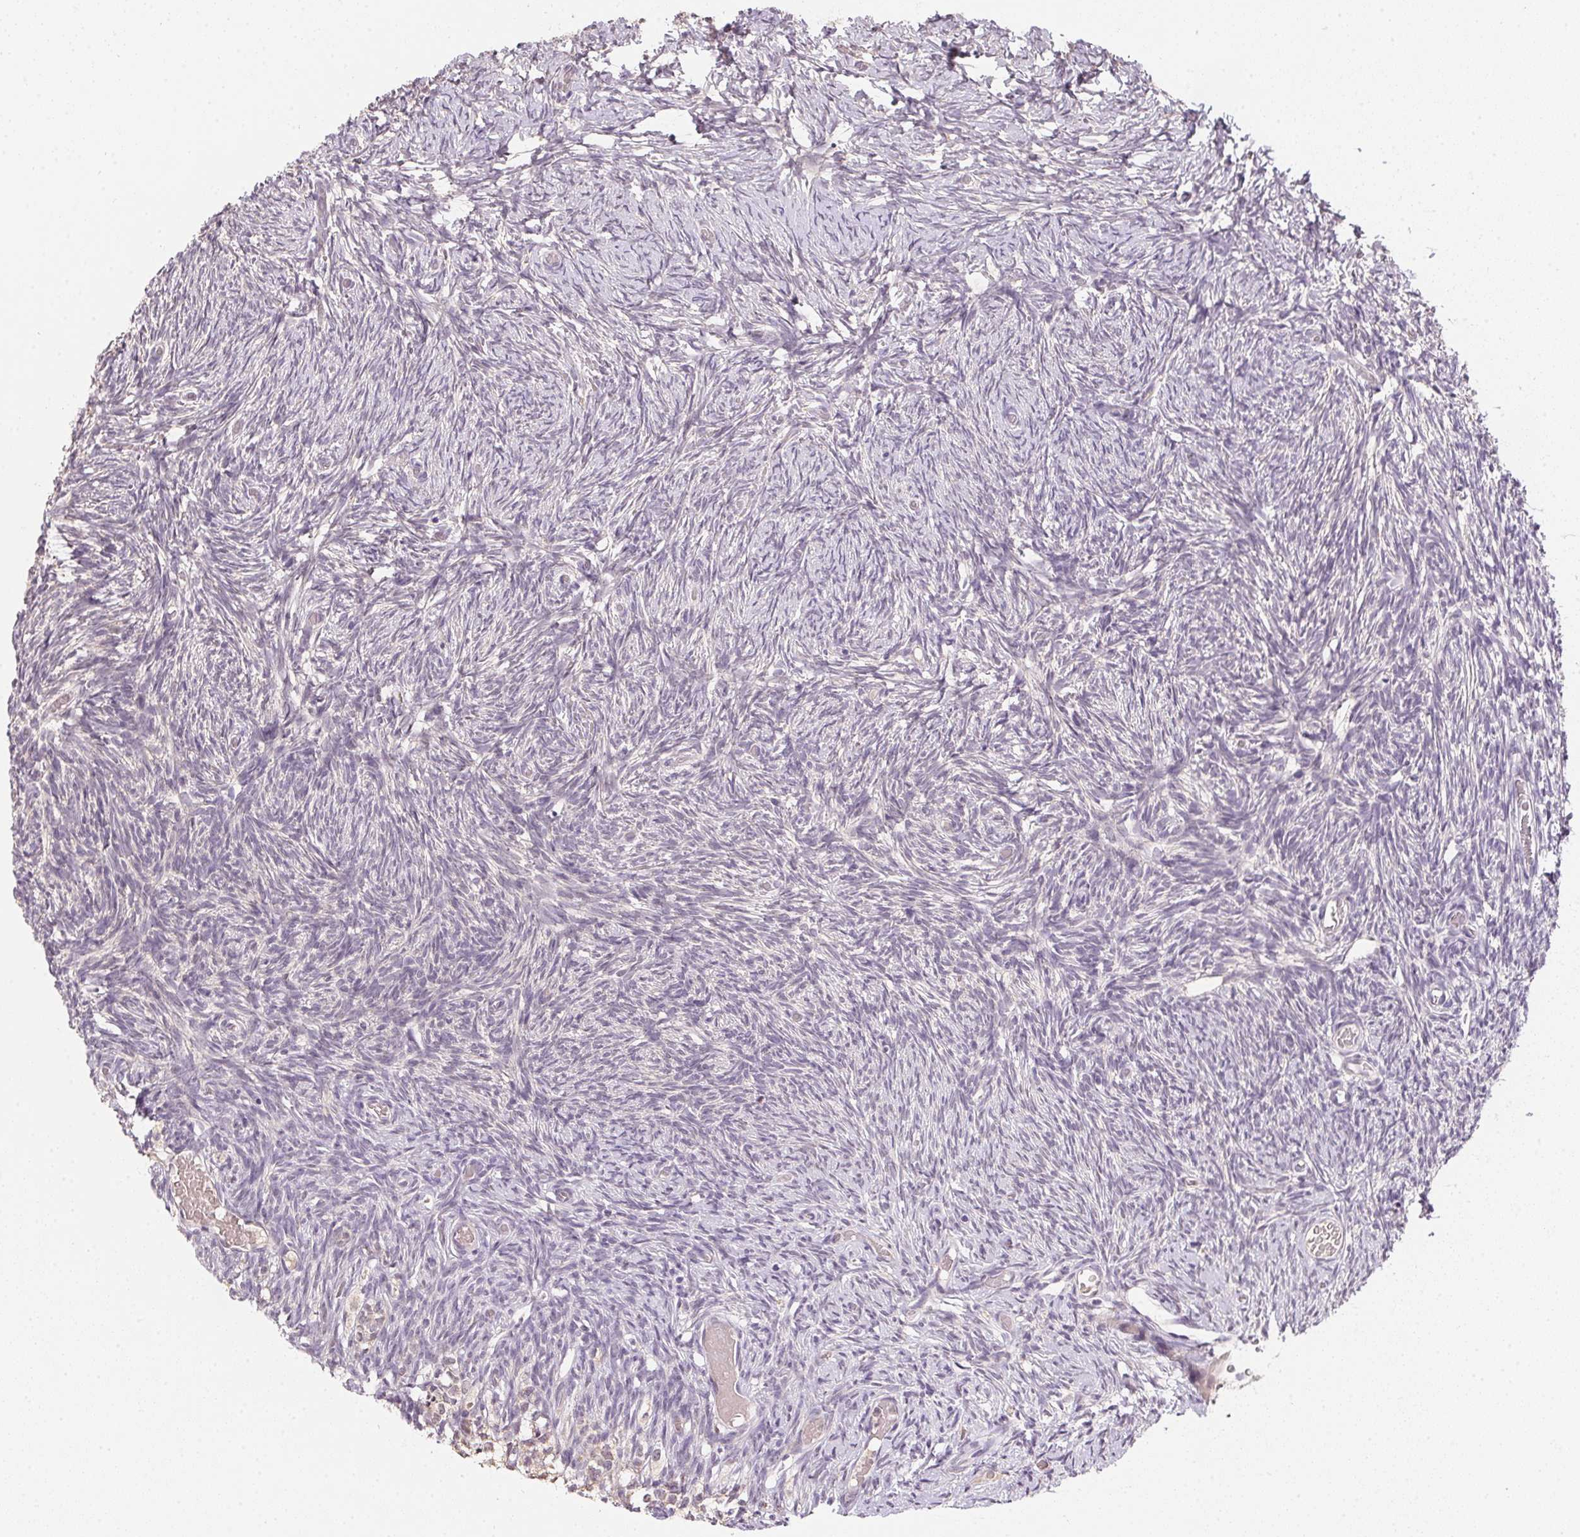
{"staining": {"intensity": "negative", "quantity": "none", "location": "none"}, "tissue": "ovary", "cell_type": "Follicle cells", "image_type": "normal", "snomed": [{"axis": "morphology", "description": "Normal tissue, NOS"}, {"axis": "topography", "description": "Ovary"}], "caption": "IHC of unremarkable ovary reveals no staining in follicle cells. (DAB immunohistochemistry visualized using brightfield microscopy, high magnification).", "gene": "ALDH8A1", "patient": {"sex": "female", "age": 39}}